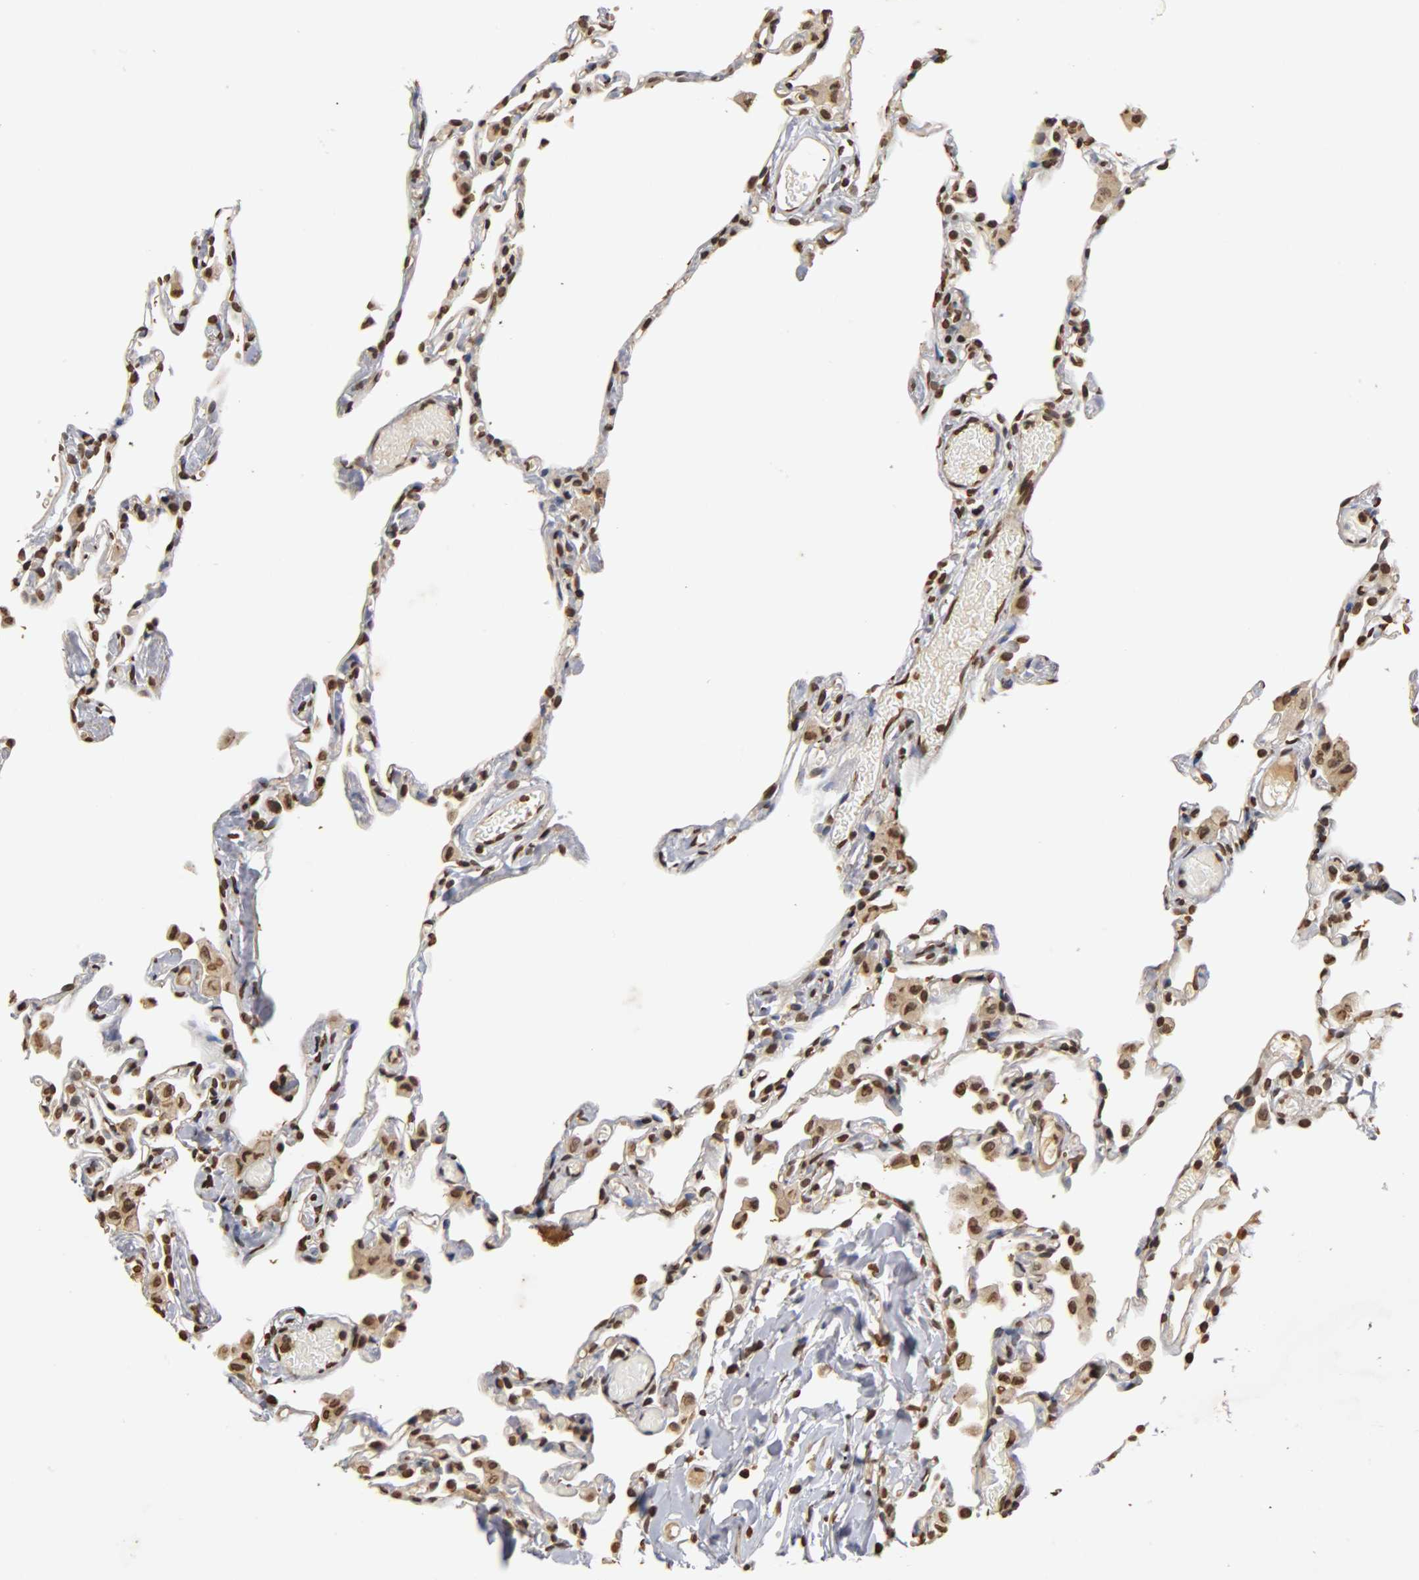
{"staining": {"intensity": "moderate", "quantity": ">75%", "location": "nuclear"}, "tissue": "lung", "cell_type": "Alveolar cells", "image_type": "normal", "snomed": [{"axis": "morphology", "description": "Normal tissue, NOS"}, {"axis": "topography", "description": "Lung"}], "caption": "IHC (DAB) staining of benign lung reveals moderate nuclear protein positivity in about >75% of alveolar cells. (Brightfield microscopy of DAB IHC at high magnification).", "gene": "ERCC2", "patient": {"sex": "female", "age": 49}}